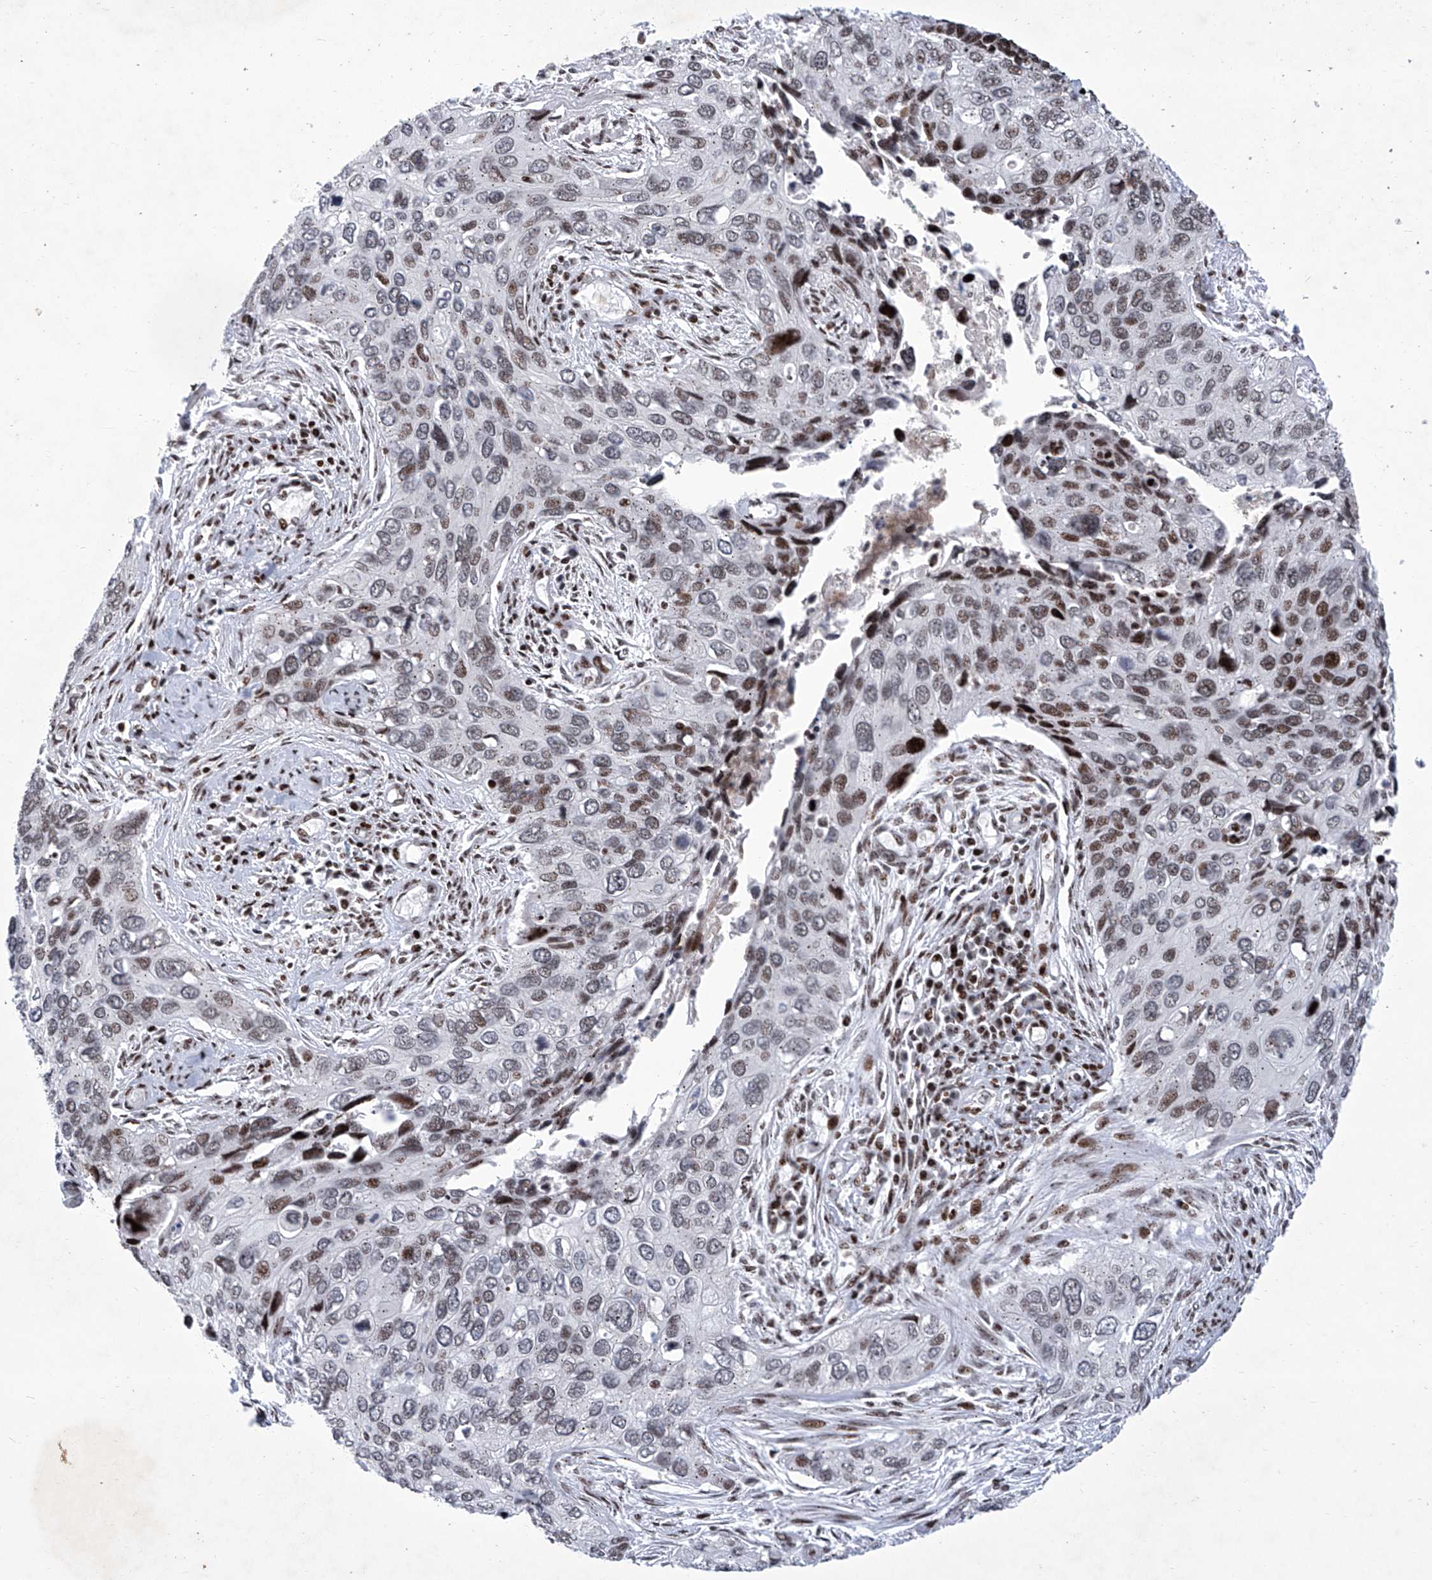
{"staining": {"intensity": "moderate", "quantity": "<25%", "location": "nuclear"}, "tissue": "cervical cancer", "cell_type": "Tumor cells", "image_type": "cancer", "snomed": [{"axis": "morphology", "description": "Squamous cell carcinoma, NOS"}, {"axis": "topography", "description": "Cervix"}], "caption": "Human cervical cancer stained for a protein (brown) reveals moderate nuclear positive expression in approximately <25% of tumor cells.", "gene": "HEY2", "patient": {"sex": "female", "age": 55}}